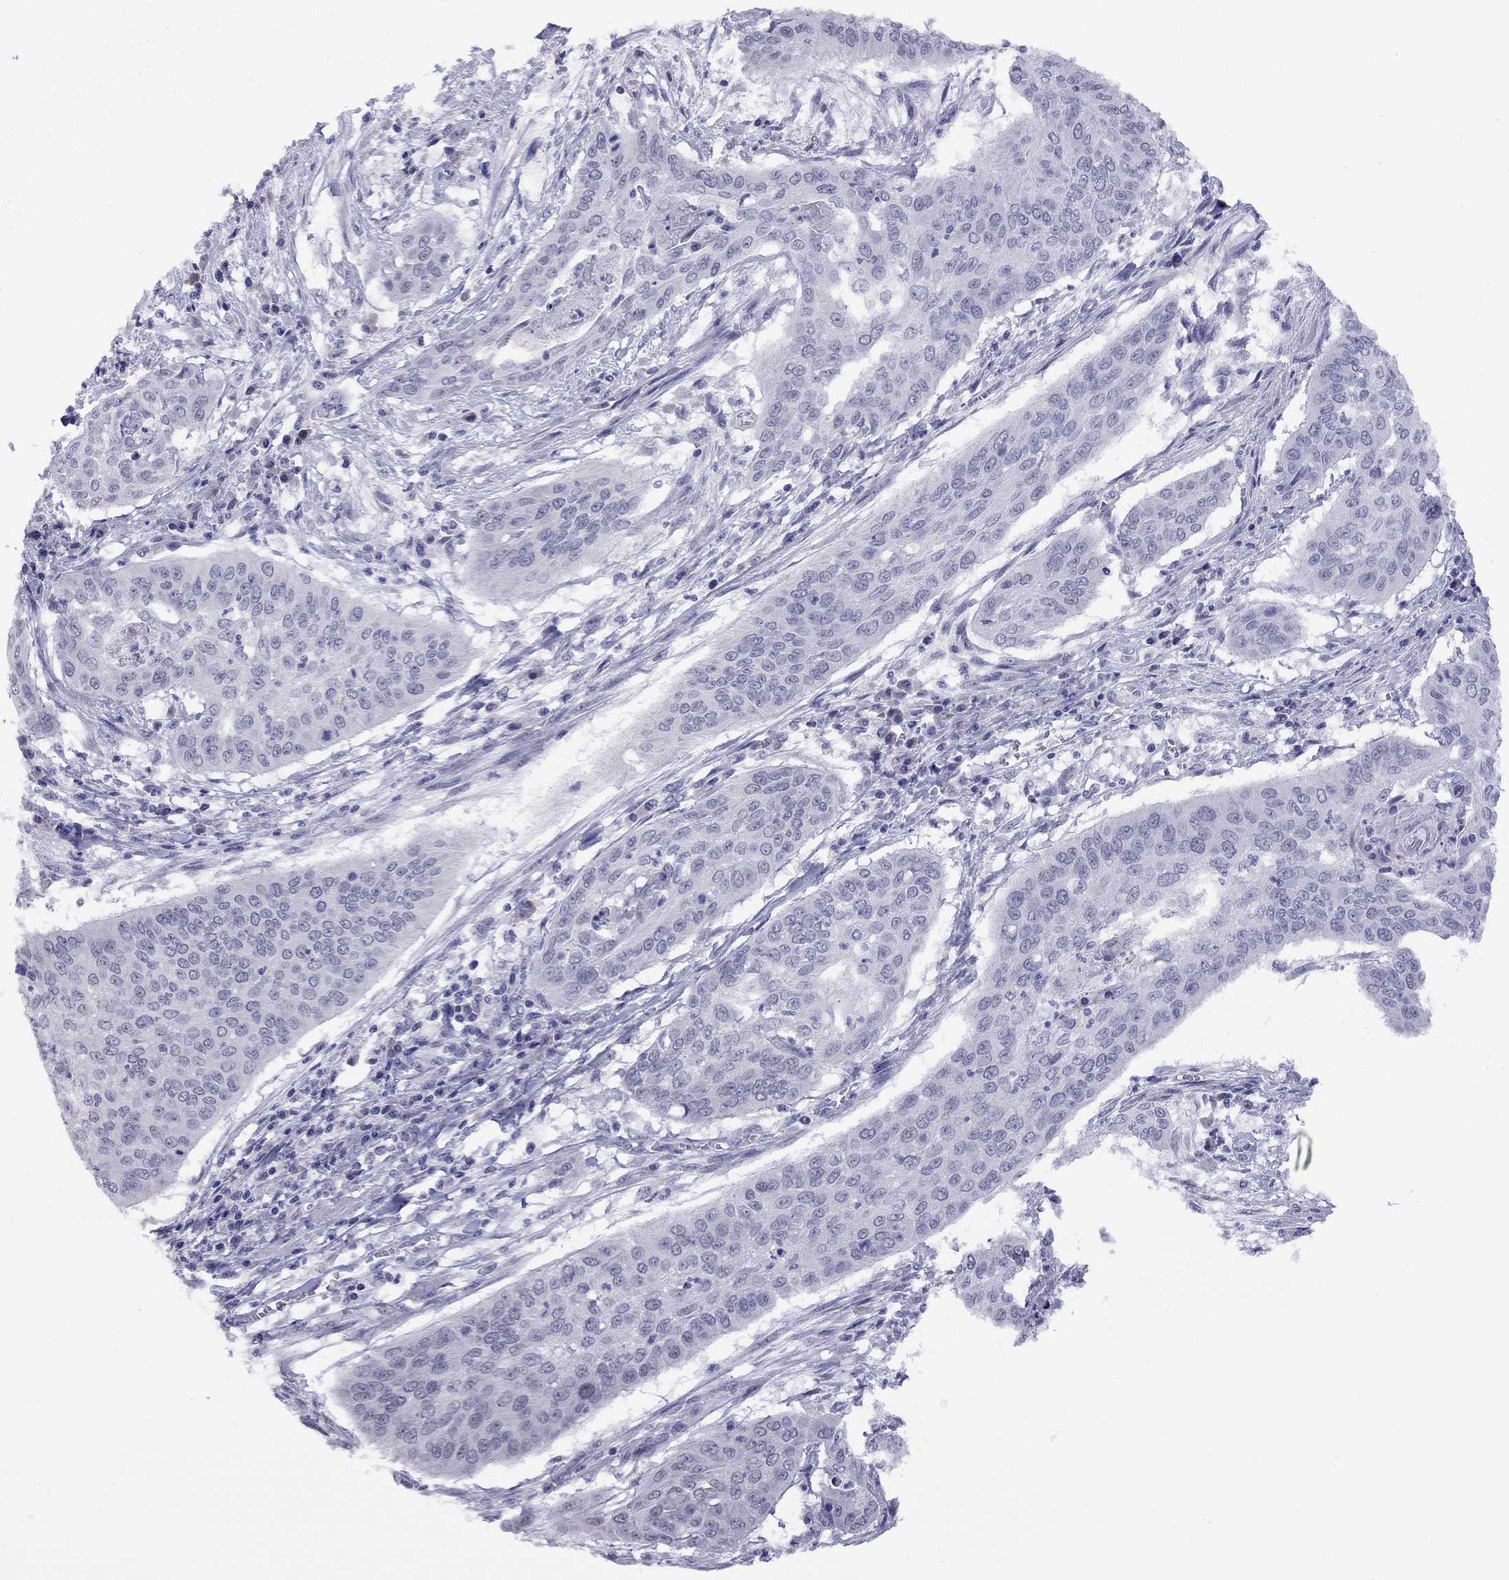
{"staining": {"intensity": "negative", "quantity": "none", "location": "none"}, "tissue": "cervical cancer", "cell_type": "Tumor cells", "image_type": "cancer", "snomed": [{"axis": "morphology", "description": "Squamous cell carcinoma, NOS"}, {"axis": "topography", "description": "Cervix"}], "caption": "The image displays no significant expression in tumor cells of cervical cancer (squamous cell carcinoma). (DAB (3,3'-diaminobenzidine) IHC visualized using brightfield microscopy, high magnification).", "gene": "HES5", "patient": {"sex": "female", "age": 39}}